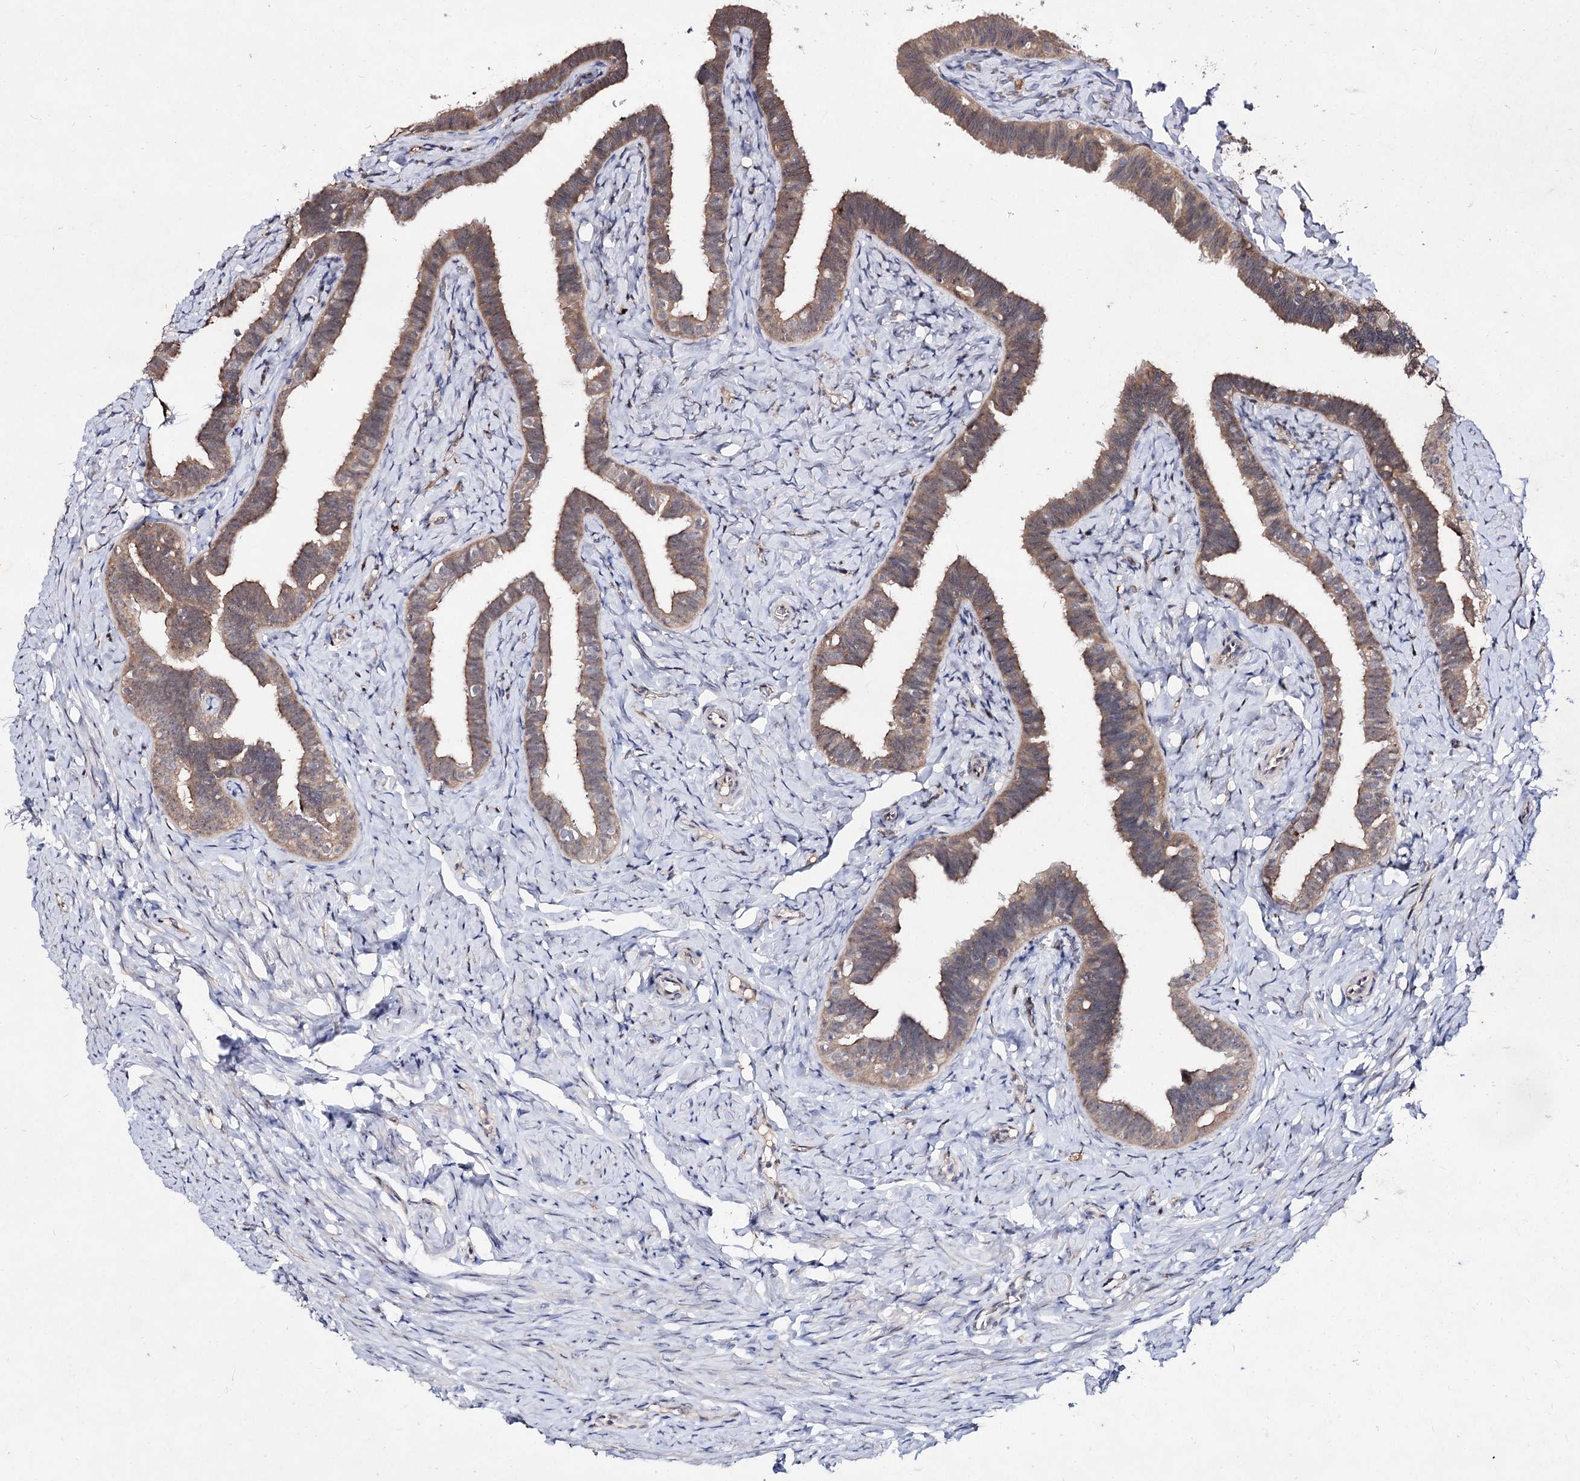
{"staining": {"intensity": "weak", "quantity": ">75%", "location": "cytoplasmic/membranous"}, "tissue": "fallopian tube", "cell_type": "Glandular cells", "image_type": "normal", "snomed": [{"axis": "morphology", "description": "Normal tissue, NOS"}, {"axis": "topography", "description": "Fallopian tube"}], "caption": "The image shows a brown stain indicating the presence of a protein in the cytoplasmic/membranous of glandular cells in fallopian tube. Immunohistochemistry (ihc) stains the protein of interest in brown and the nuclei are stained blue.", "gene": "ACTR6", "patient": {"sex": "female", "age": 39}}